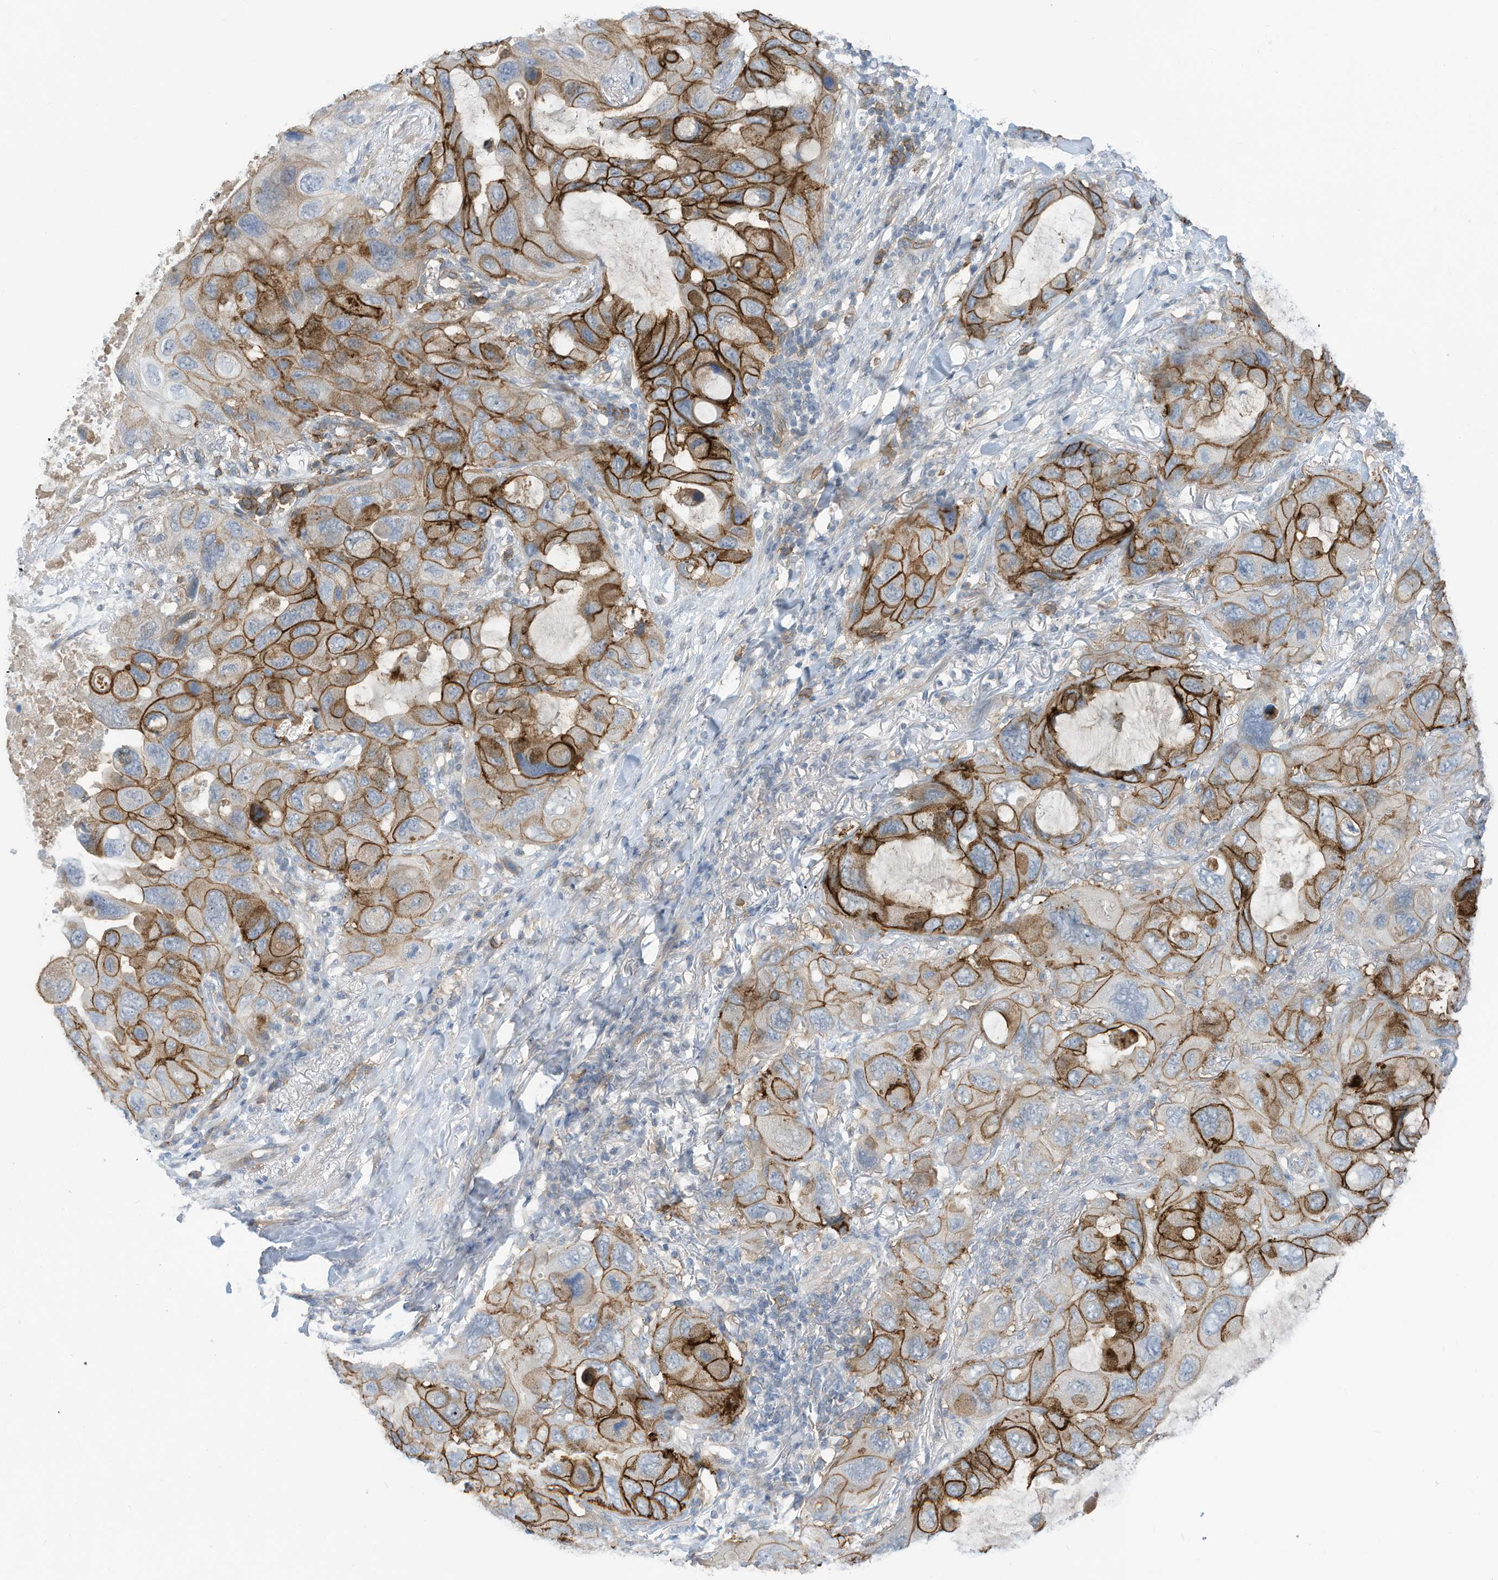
{"staining": {"intensity": "strong", "quantity": ">75%", "location": "cytoplasmic/membranous"}, "tissue": "lung cancer", "cell_type": "Tumor cells", "image_type": "cancer", "snomed": [{"axis": "morphology", "description": "Squamous cell carcinoma, NOS"}, {"axis": "topography", "description": "Lung"}], "caption": "Lung squamous cell carcinoma stained with DAB (3,3'-diaminobenzidine) IHC reveals high levels of strong cytoplasmic/membranous positivity in about >75% of tumor cells.", "gene": "SLC1A5", "patient": {"sex": "female", "age": 73}}